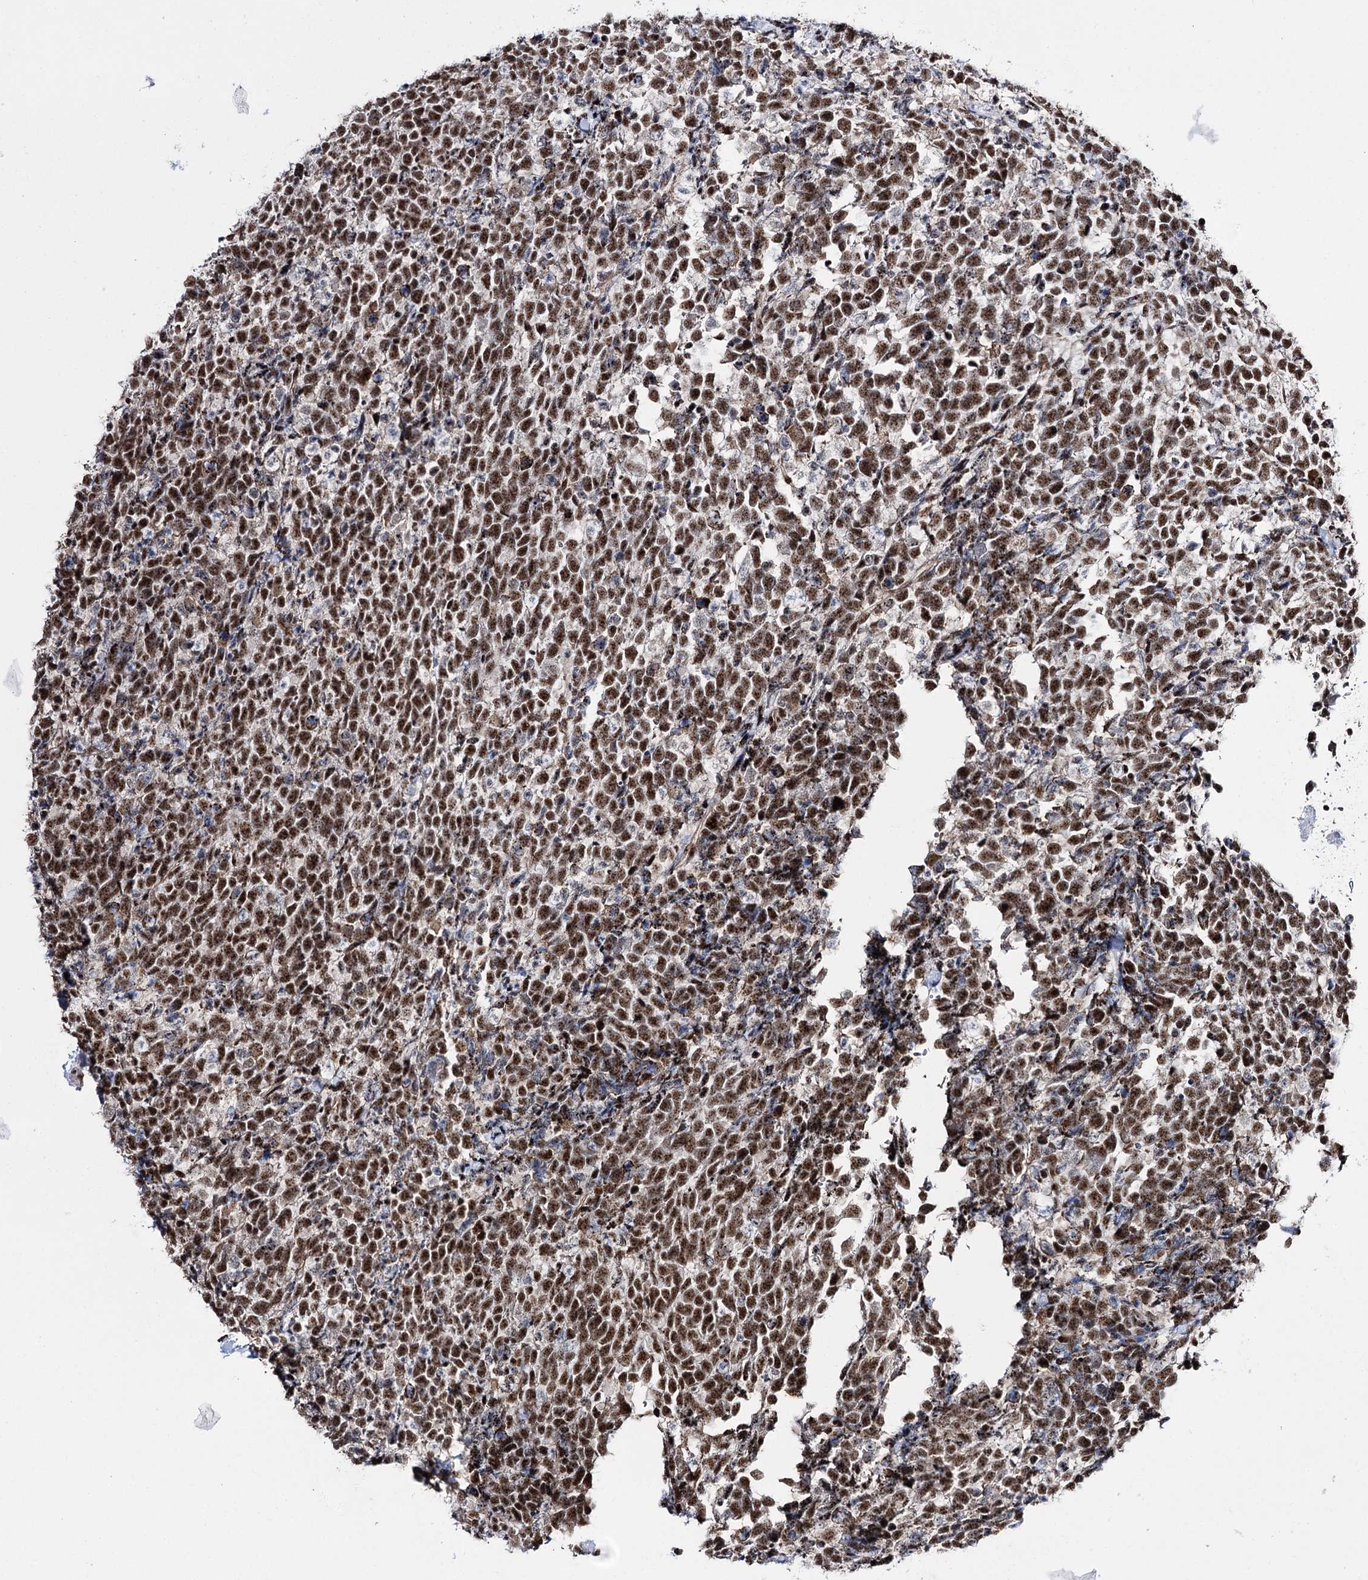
{"staining": {"intensity": "strong", "quantity": ">75%", "location": "nuclear"}, "tissue": "urothelial cancer", "cell_type": "Tumor cells", "image_type": "cancer", "snomed": [{"axis": "morphology", "description": "Urothelial carcinoma, High grade"}, {"axis": "topography", "description": "Urinary bladder"}], "caption": "Urothelial cancer stained with DAB immunohistochemistry (IHC) demonstrates high levels of strong nuclear positivity in about >75% of tumor cells.", "gene": "PRPF40A", "patient": {"sex": "female", "age": 82}}